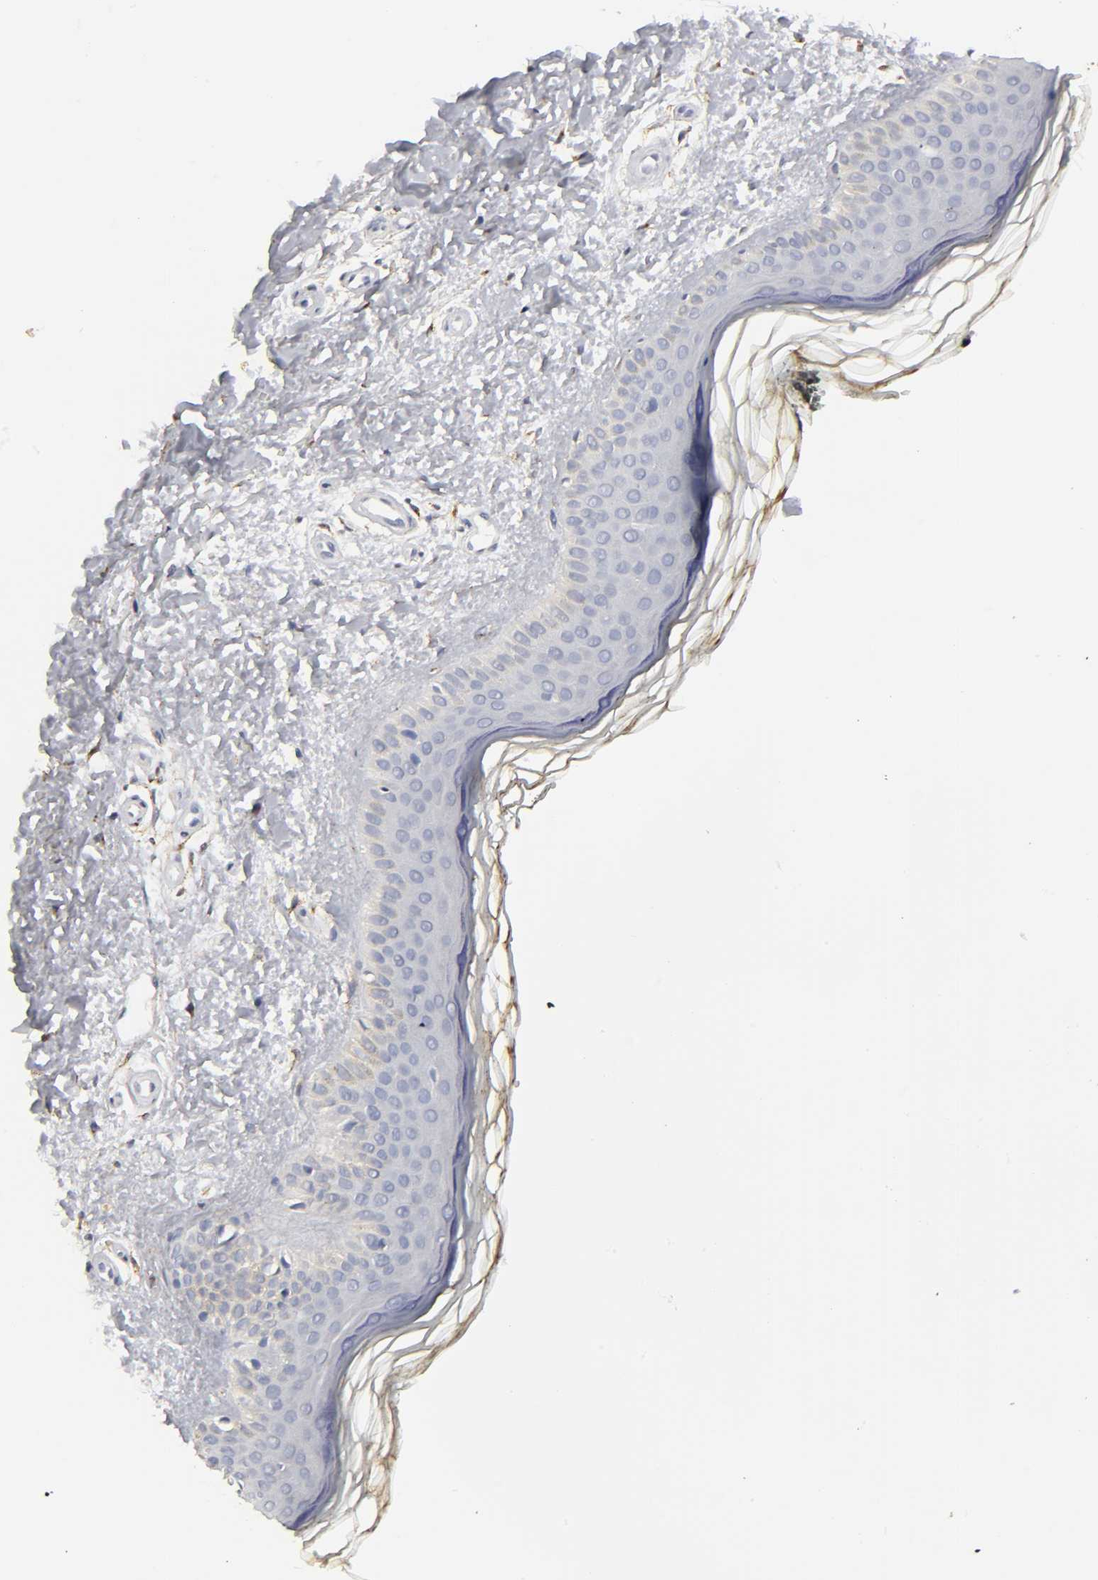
{"staining": {"intensity": "moderate", "quantity": ">75%", "location": "cytoplasmic/membranous"}, "tissue": "skin", "cell_type": "Fibroblasts", "image_type": "normal", "snomed": [{"axis": "morphology", "description": "Normal tissue, NOS"}, {"axis": "topography", "description": "Skin"}], "caption": "Protein staining displays moderate cytoplasmic/membranous expression in about >75% of fibroblasts in unremarkable skin. The protein of interest is stained brown, and the nuclei are stained in blue (DAB IHC with brightfield microscopy, high magnification).", "gene": "LRP1", "patient": {"sex": "female", "age": 56}}